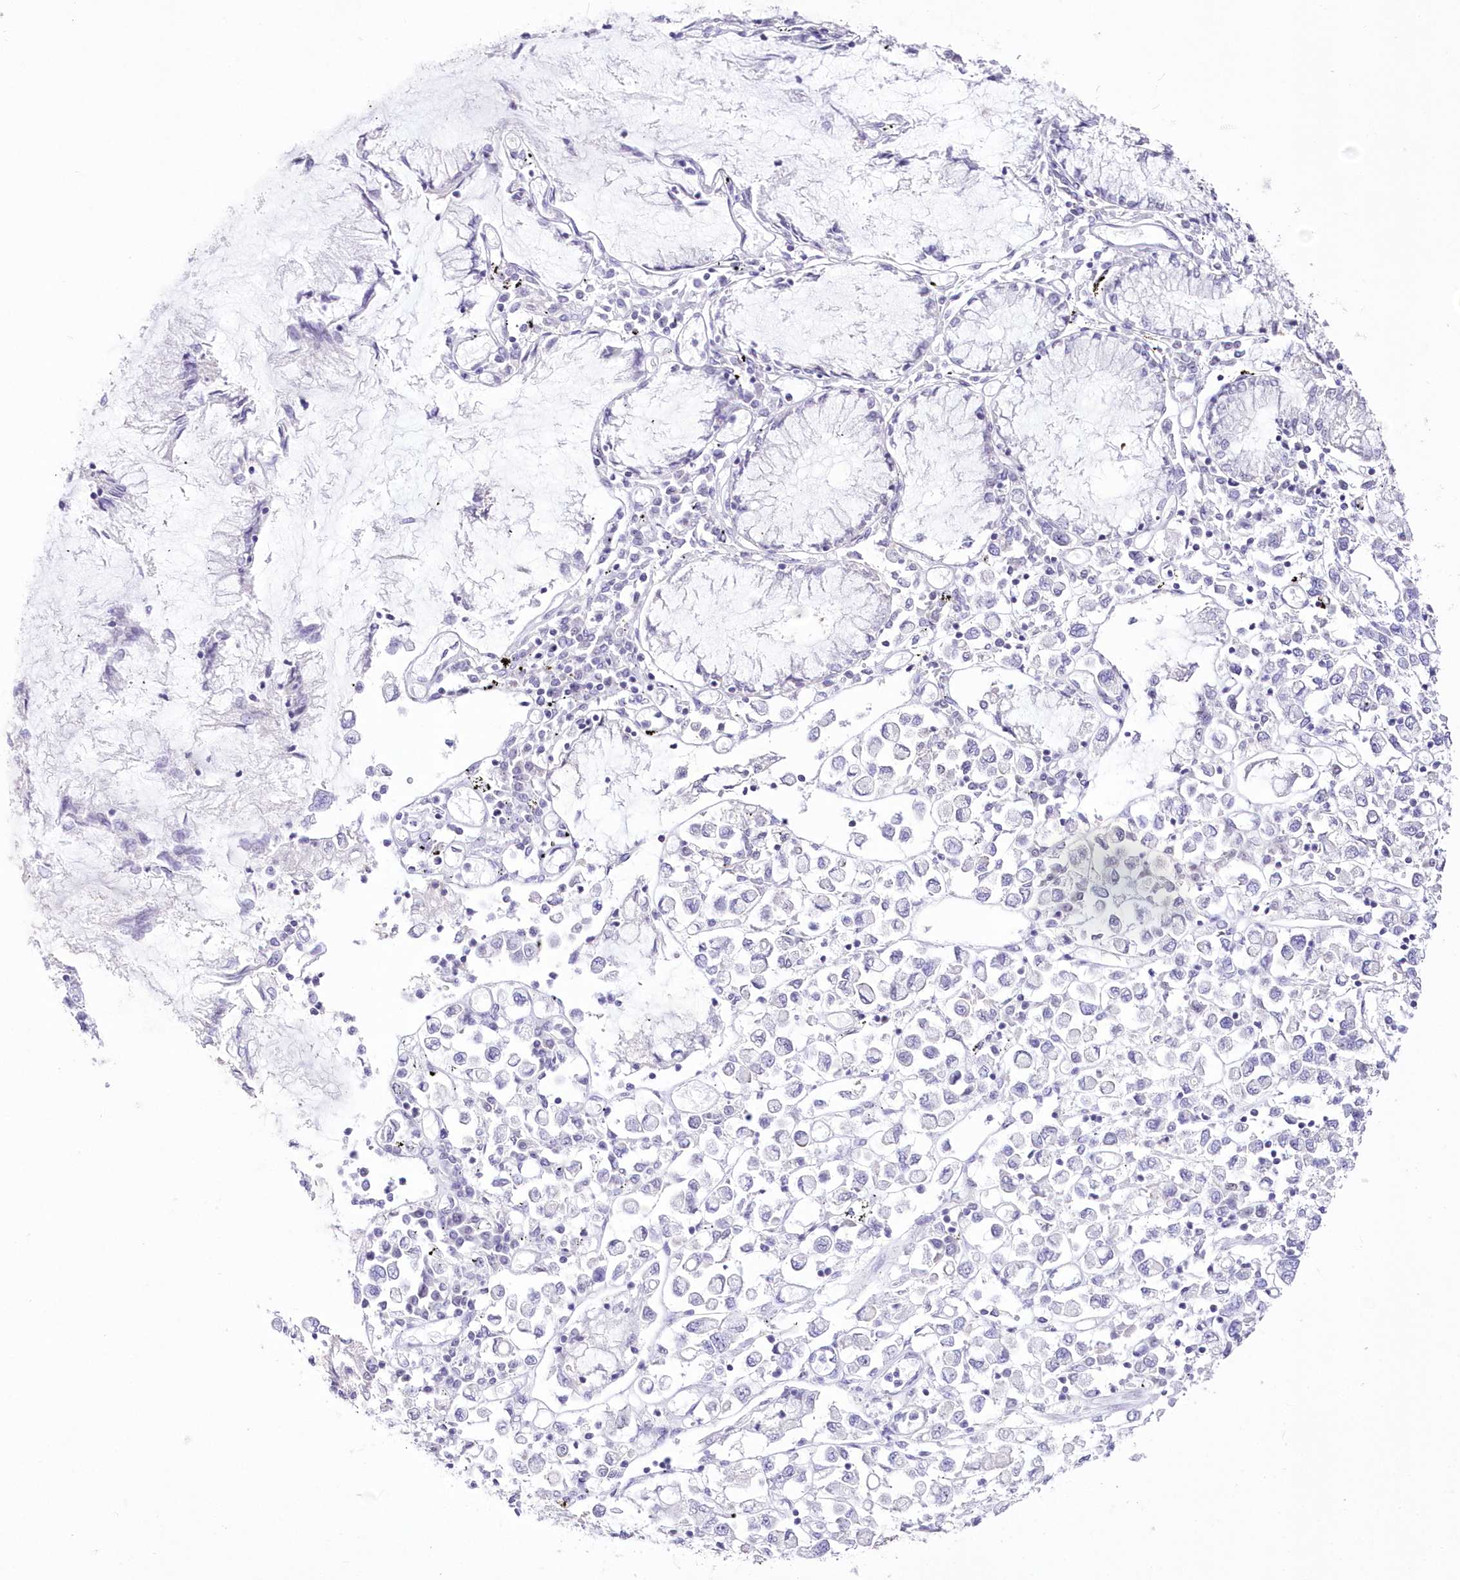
{"staining": {"intensity": "negative", "quantity": "none", "location": "none"}, "tissue": "stomach cancer", "cell_type": "Tumor cells", "image_type": "cancer", "snomed": [{"axis": "morphology", "description": "Adenocarcinoma, NOS"}, {"axis": "topography", "description": "Stomach"}], "caption": "High power microscopy photomicrograph of an immunohistochemistry (IHC) photomicrograph of adenocarcinoma (stomach), revealing no significant positivity in tumor cells.", "gene": "UBA6", "patient": {"sex": "female", "age": 76}}